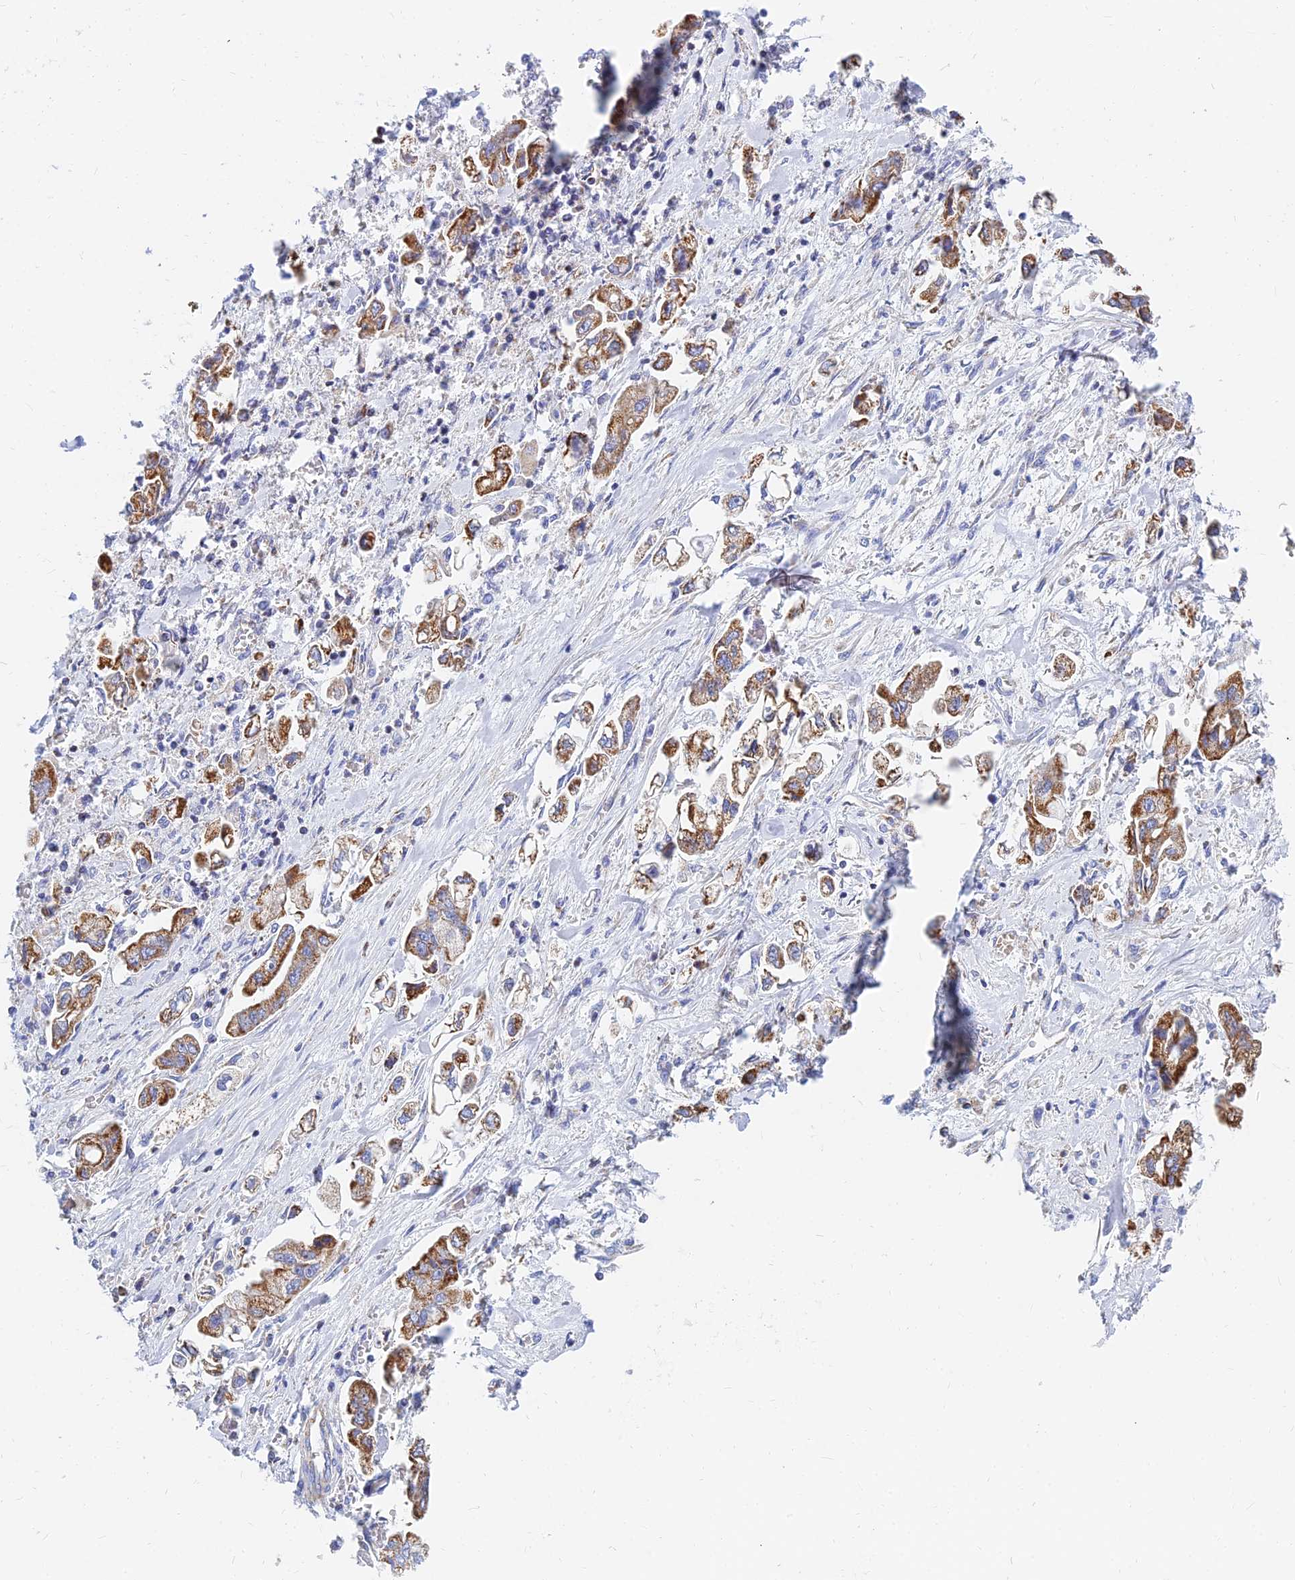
{"staining": {"intensity": "moderate", "quantity": ">75%", "location": "cytoplasmic/membranous"}, "tissue": "stomach cancer", "cell_type": "Tumor cells", "image_type": "cancer", "snomed": [{"axis": "morphology", "description": "Adenocarcinoma, NOS"}, {"axis": "topography", "description": "Stomach"}], "caption": "Moderate cytoplasmic/membranous protein expression is seen in about >75% of tumor cells in stomach cancer.", "gene": "MGST1", "patient": {"sex": "male", "age": 62}}